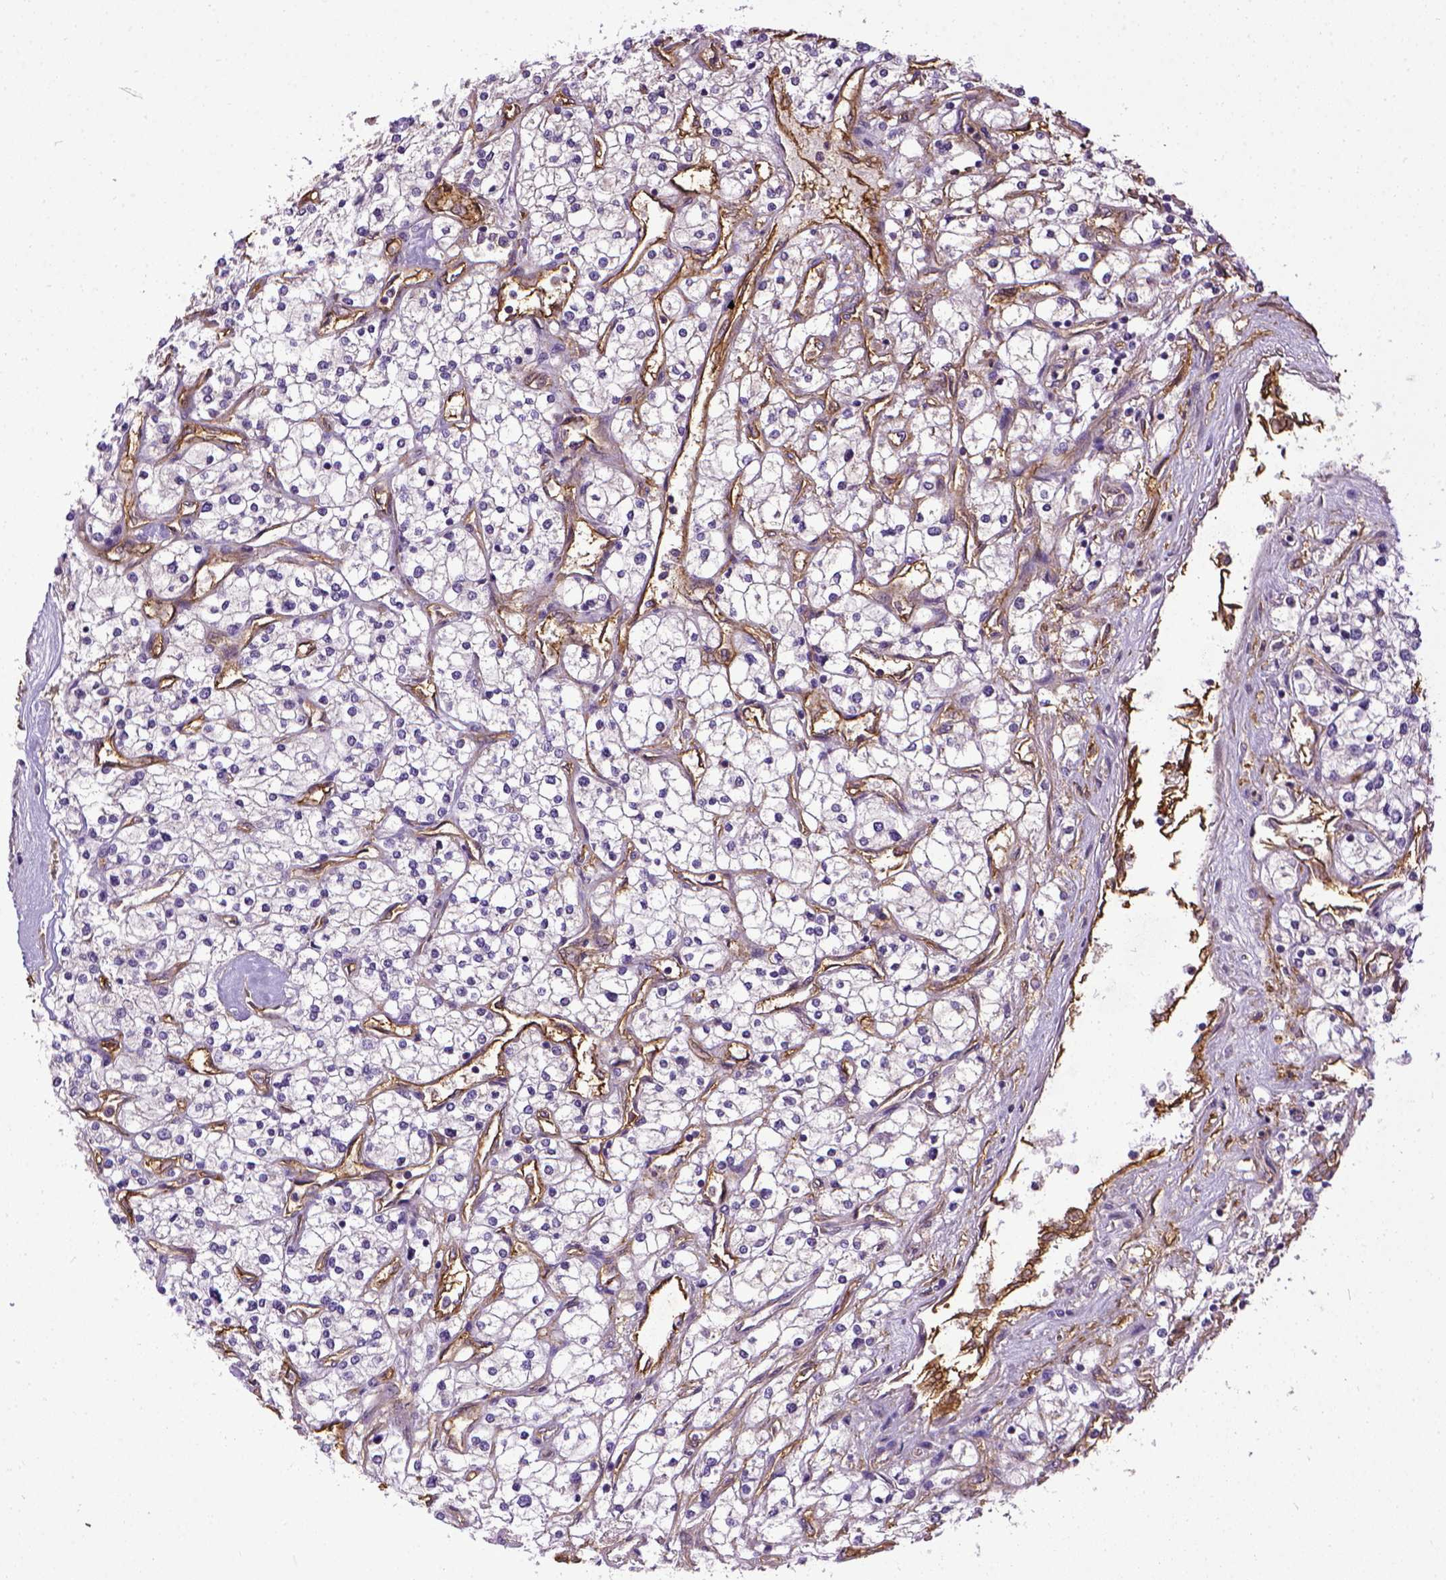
{"staining": {"intensity": "negative", "quantity": "none", "location": "none"}, "tissue": "renal cancer", "cell_type": "Tumor cells", "image_type": "cancer", "snomed": [{"axis": "morphology", "description": "Adenocarcinoma, NOS"}, {"axis": "topography", "description": "Kidney"}], "caption": "A high-resolution image shows IHC staining of adenocarcinoma (renal), which exhibits no significant positivity in tumor cells.", "gene": "ENG", "patient": {"sex": "male", "age": 80}}